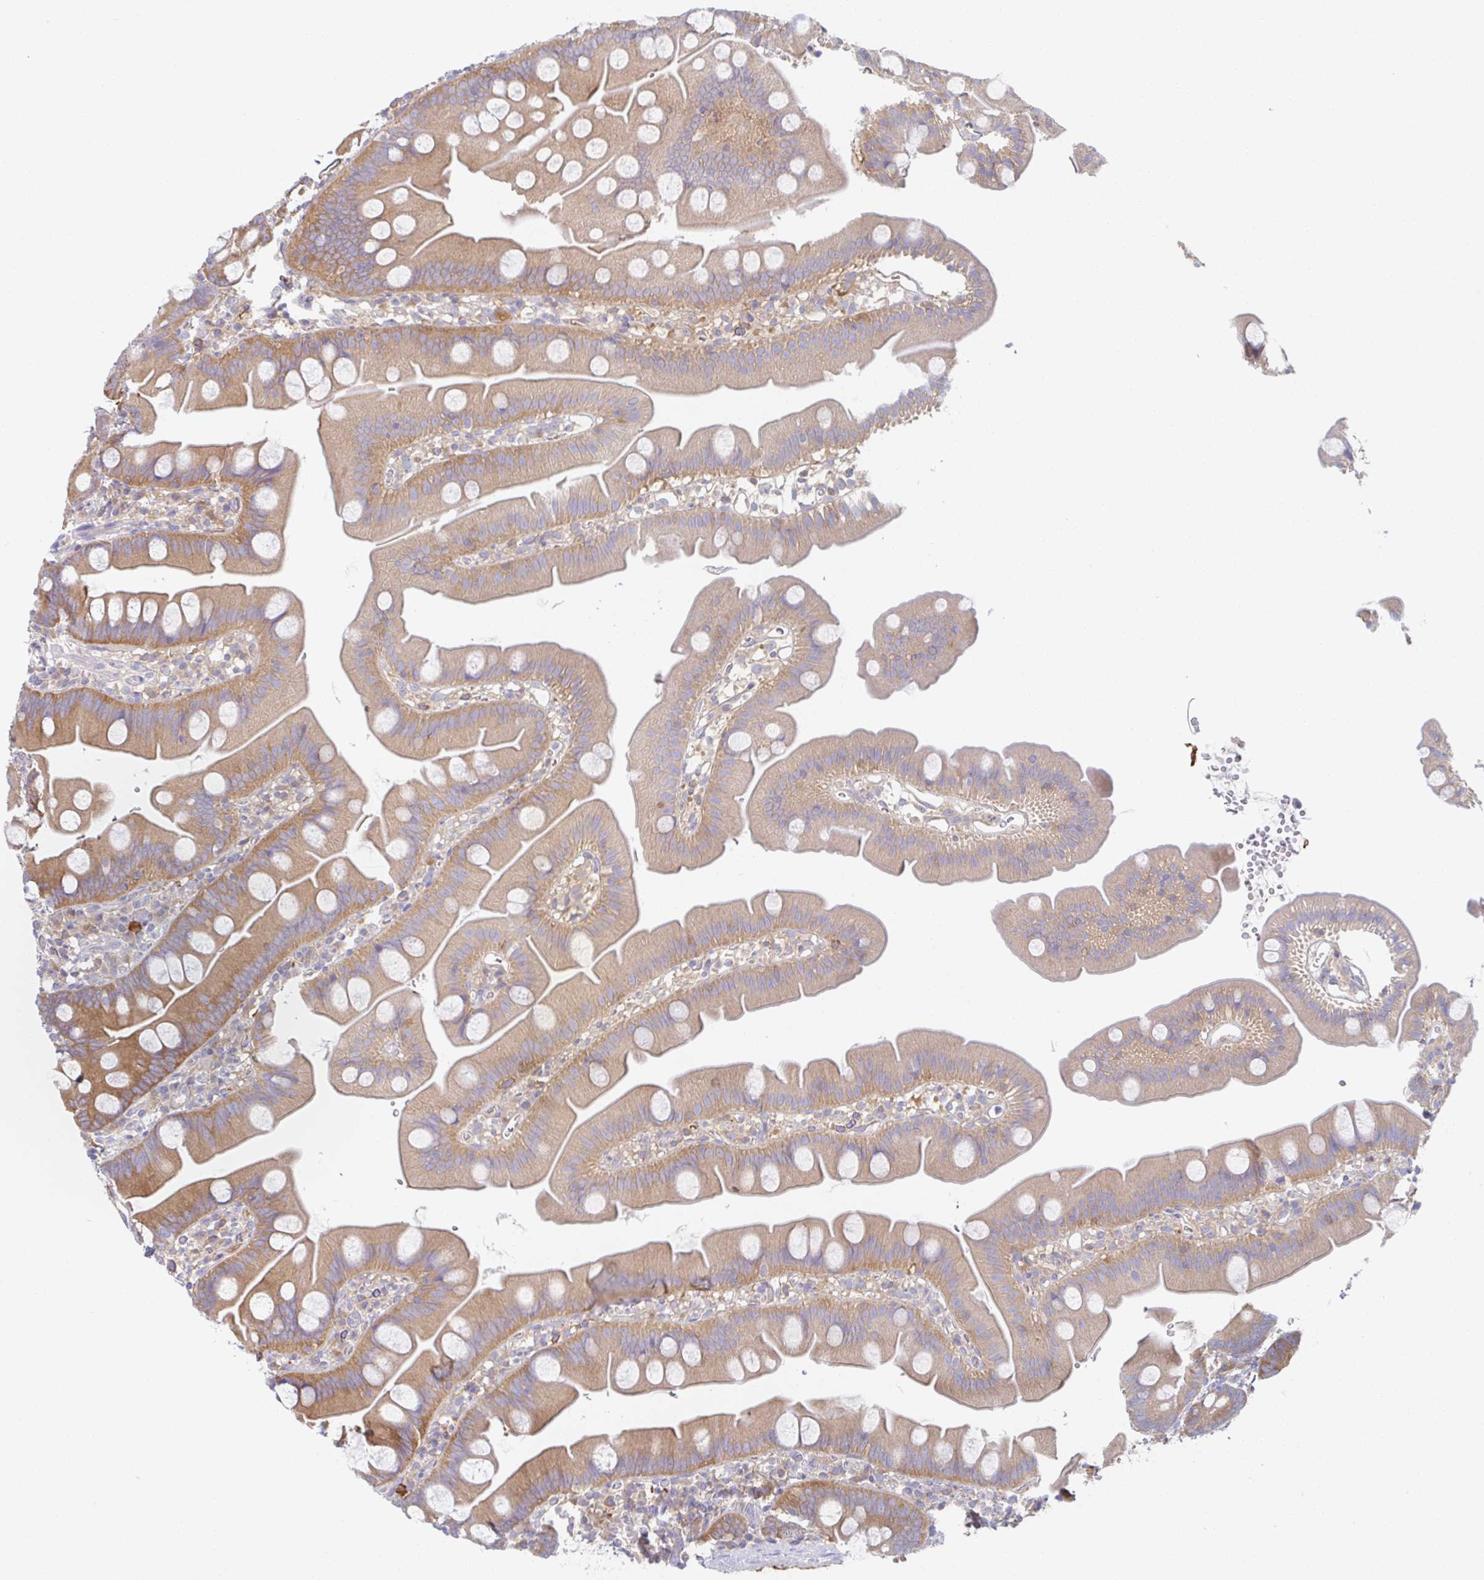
{"staining": {"intensity": "weak", "quantity": "25%-75%", "location": "cytoplasmic/membranous"}, "tissue": "small intestine", "cell_type": "Glandular cells", "image_type": "normal", "snomed": [{"axis": "morphology", "description": "Normal tissue, NOS"}, {"axis": "topography", "description": "Small intestine"}], "caption": "Approximately 25%-75% of glandular cells in benign small intestine demonstrate weak cytoplasmic/membranous protein positivity as visualized by brown immunohistochemical staining.", "gene": "AMPD2", "patient": {"sex": "female", "age": 68}}